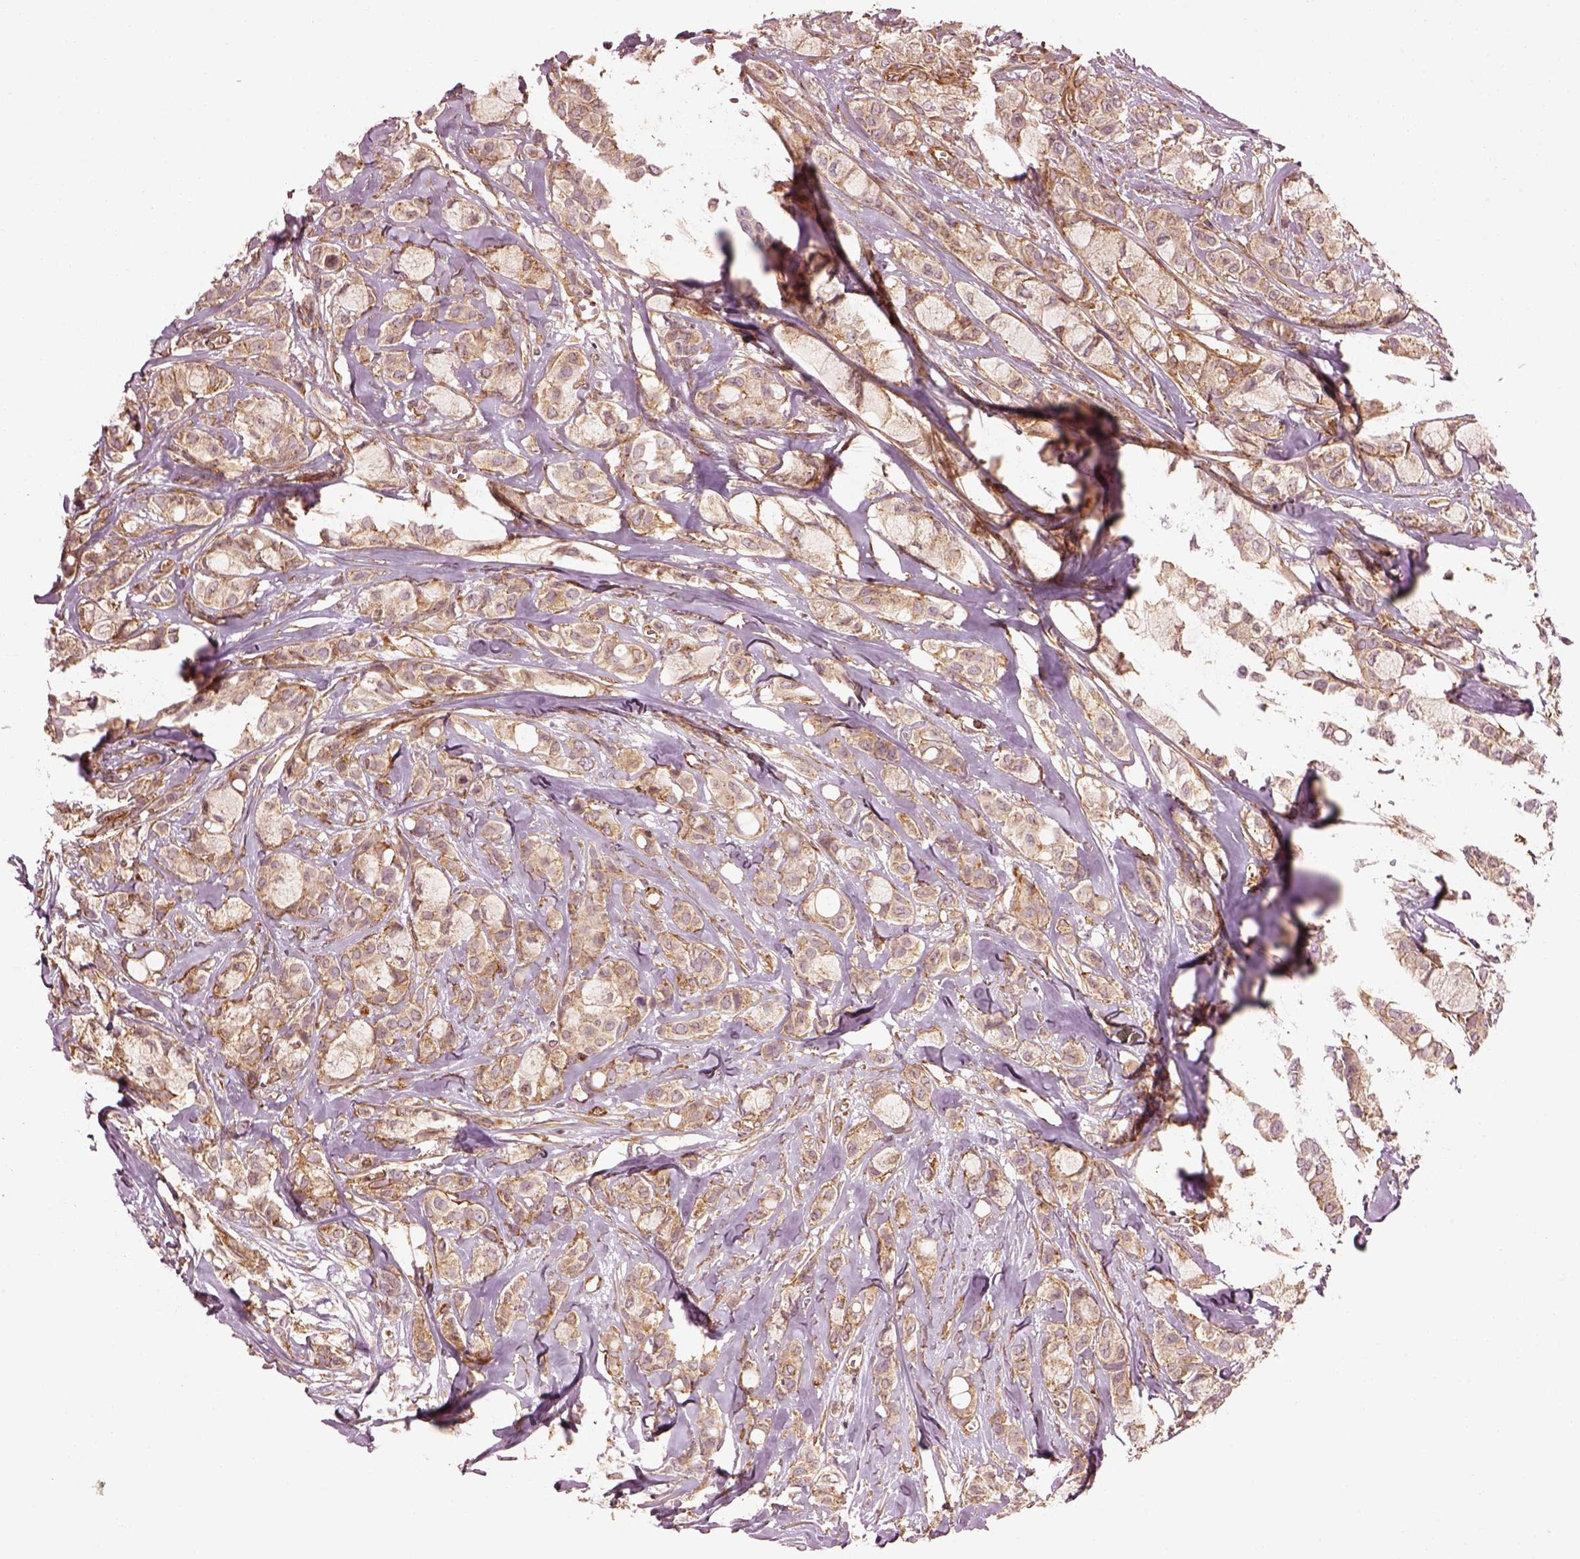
{"staining": {"intensity": "moderate", "quantity": "25%-75%", "location": "cytoplasmic/membranous"}, "tissue": "breast cancer", "cell_type": "Tumor cells", "image_type": "cancer", "snomed": [{"axis": "morphology", "description": "Duct carcinoma"}, {"axis": "topography", "description": "Breast"}], "caption": "Breast cancer (invasive ductal carcinoma) stained with IHC exhibits moderate cytoplasmic/membranous positivity in about 25%-75% of tumor cells.", "gene": "LSM14A", "patient": {"sex": "female", "age": 85}}